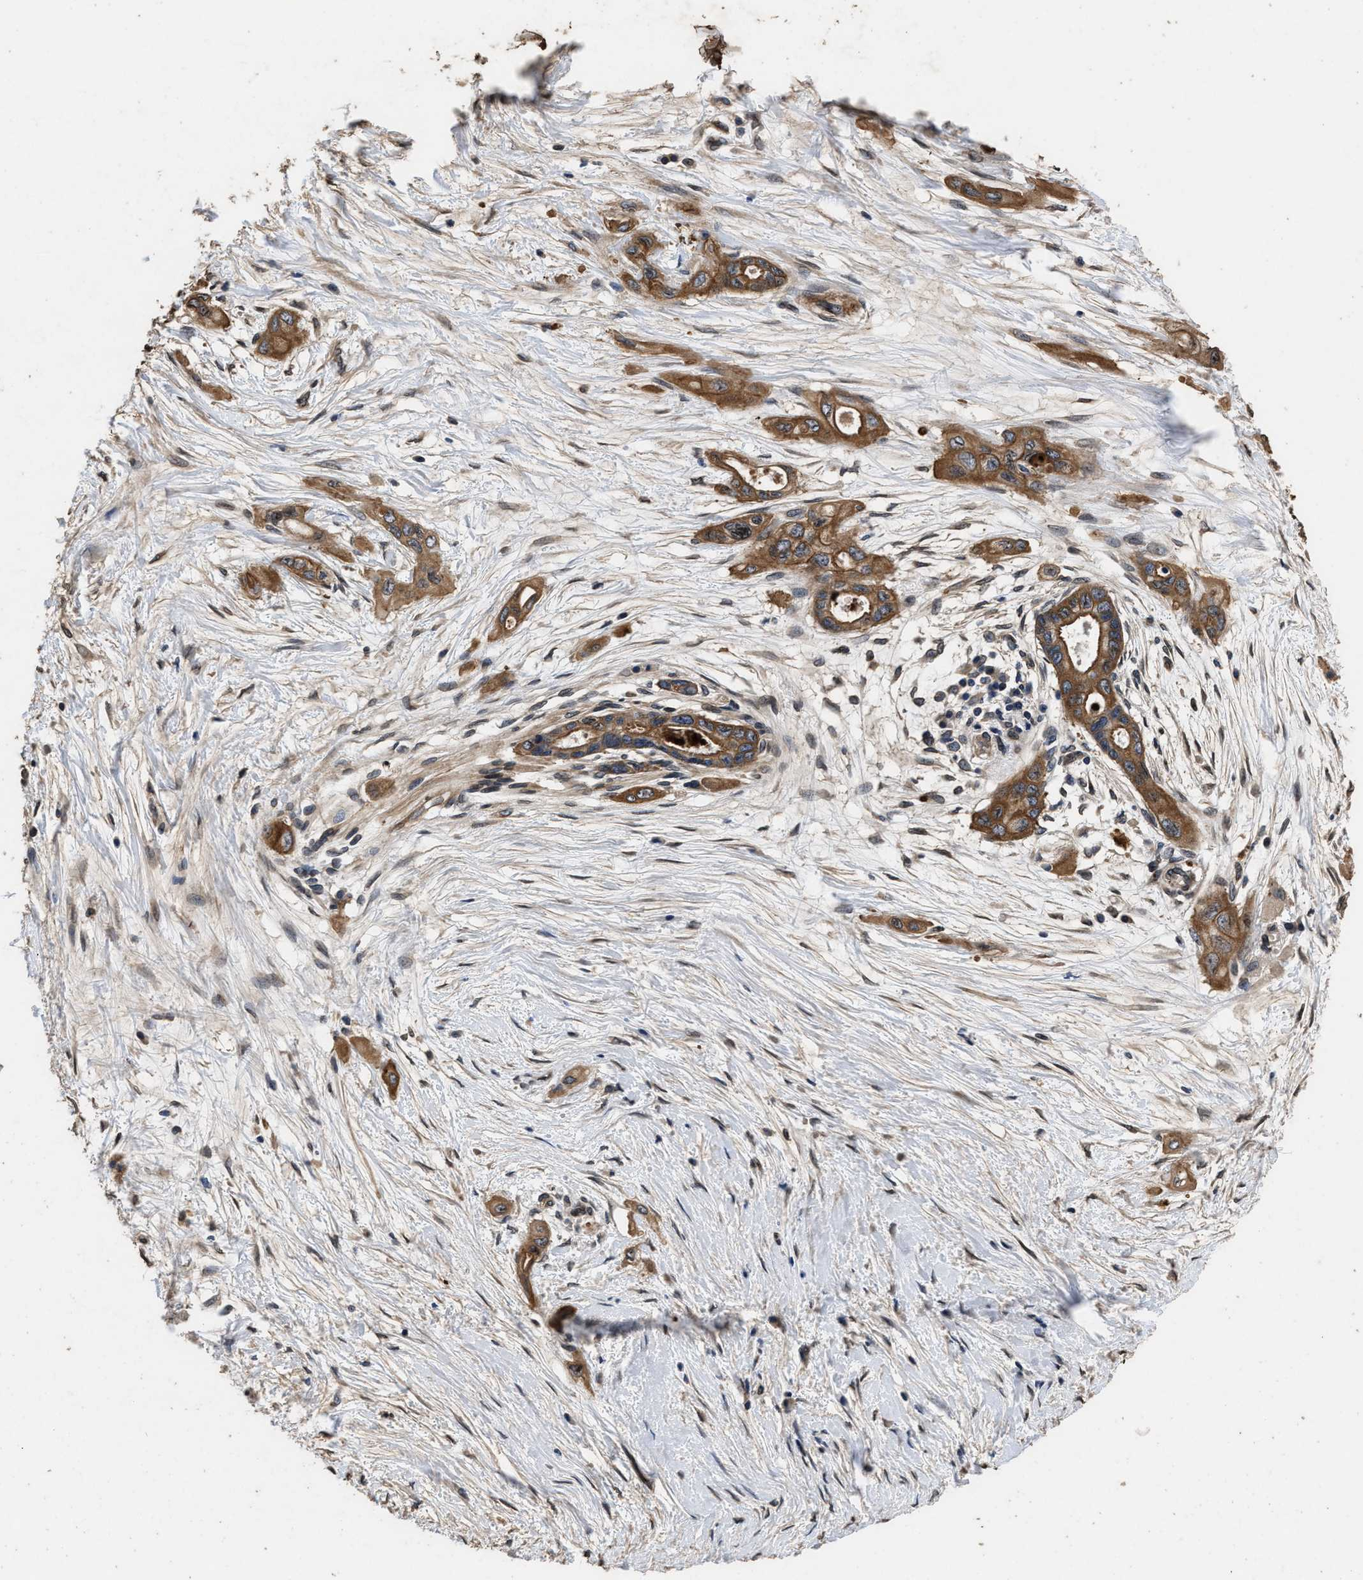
{"staining": {"intensity": "moderate", "quantity": ">75%", "location": "cytoplasmic/membranous,nuclear"}, "tissue": "pancreatic cancer", "cell_type": "Tumor cells", "image_type": "cancer", "snomed": [{"axis": "morphology", "description": "Adenocarcinoma, NOS"}, {"axis": "topography", "description": "Pancreas"}], "caption": "Adenocarcinoma (pancreatic) stained with IHC reveals moderate cytoplasmic/membranous and nuclear positivity in approximately >75% of tumor cells.", "gene": "ACCS", "patient": {"sex": "male", "age": 59}}